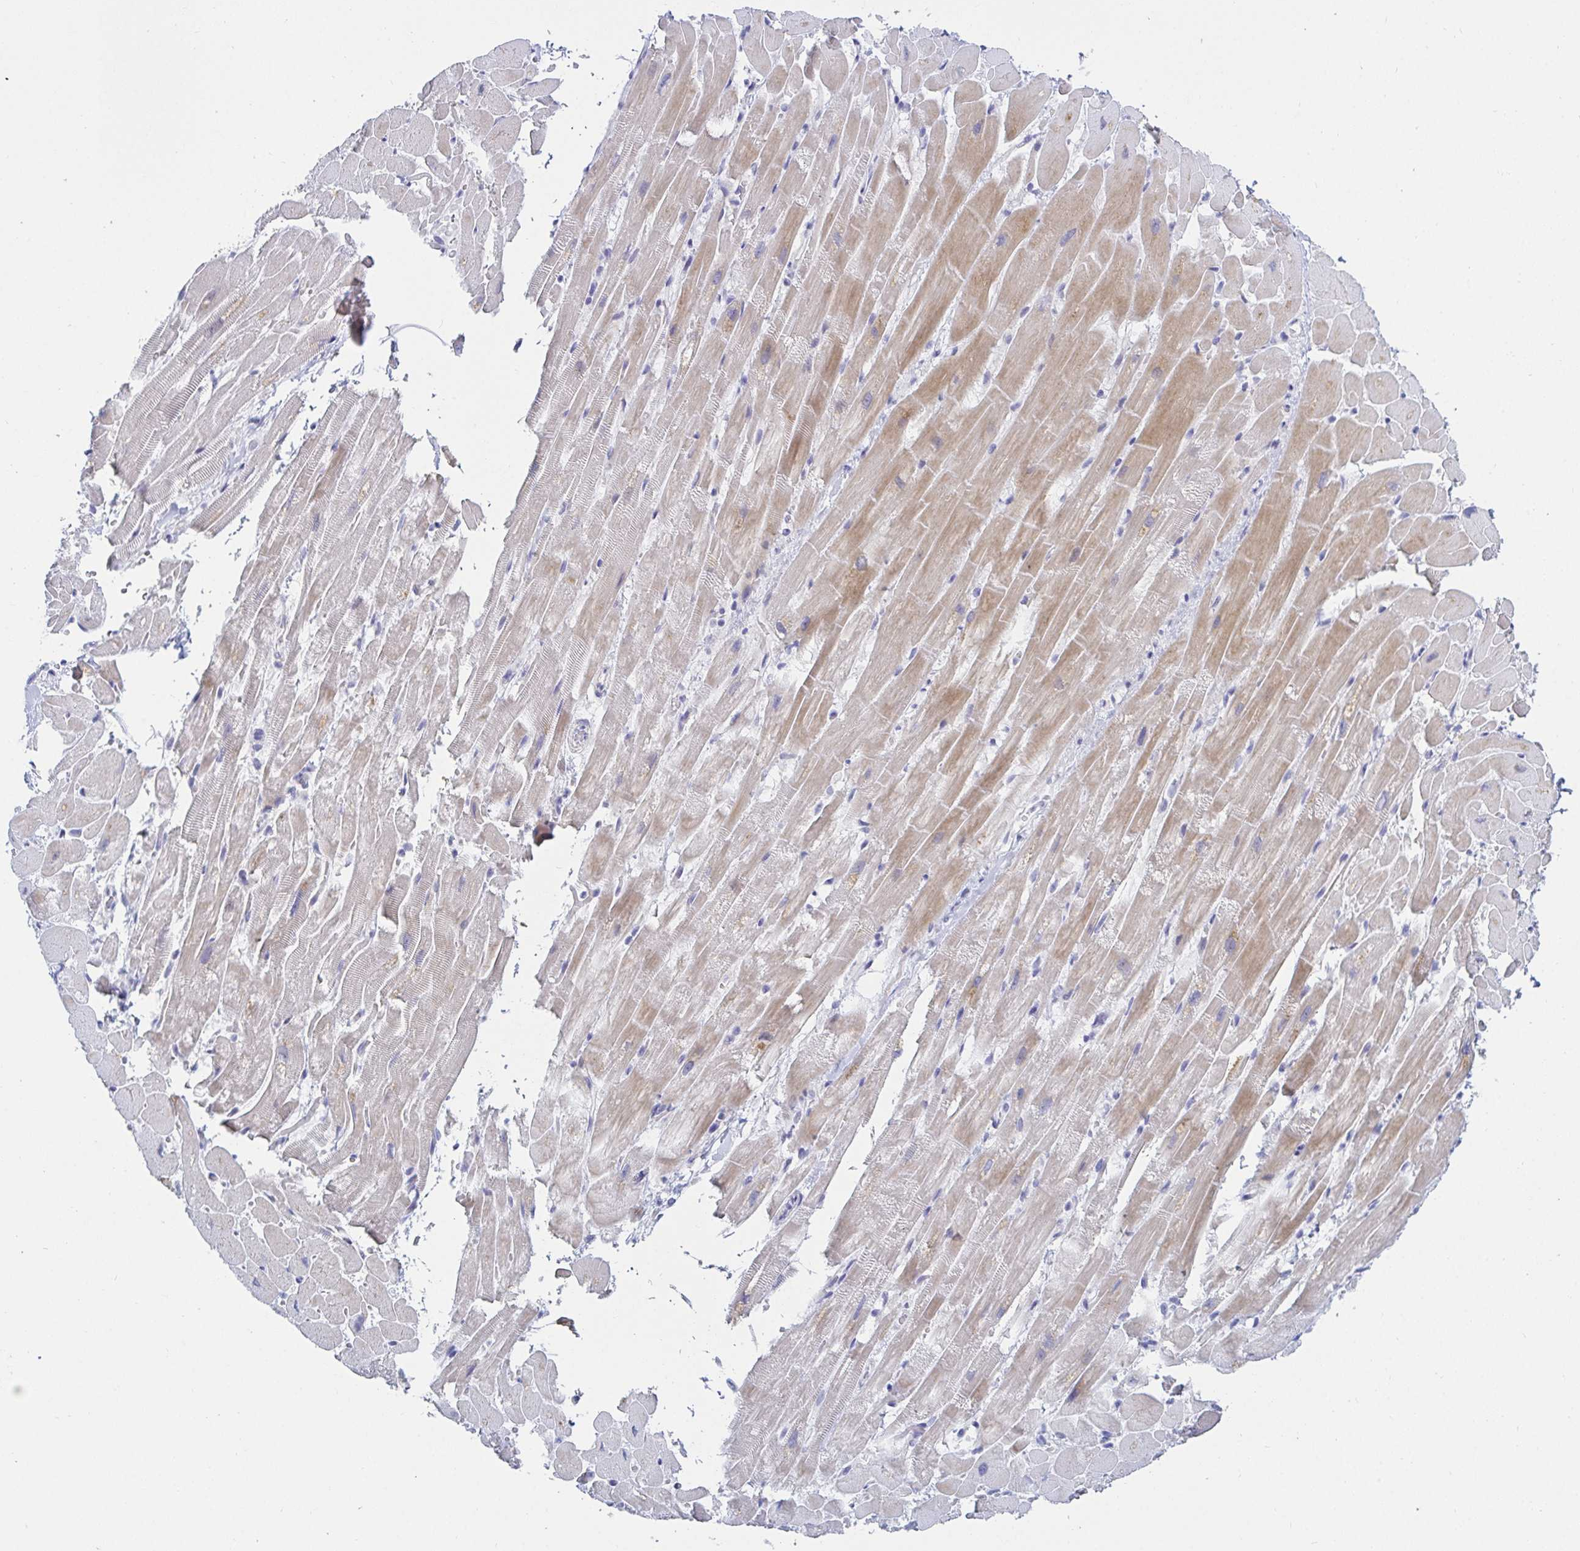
{"staining": {"intensity": "weak", "quantity": "25%-75%", "location": "cytoplasmic/membranous"}, "tissue": "heart muscle", "cell_type": "Cardiomyocytes", "image_type": "normal", "snomed": [{"axis": "morphology", "description": "Normal tissue, NOS"}, {"axis": "topography", "description": "Heart"}], "caption": "Immunohistochemical staining of normal human heart muscle exhibits low levels of weak cytoplasmic/membranous expression in approximately 25%-75% of cardiomyocytes.", "gene": "OR10K1", "patient": {"sex": "male", "age": 37}}